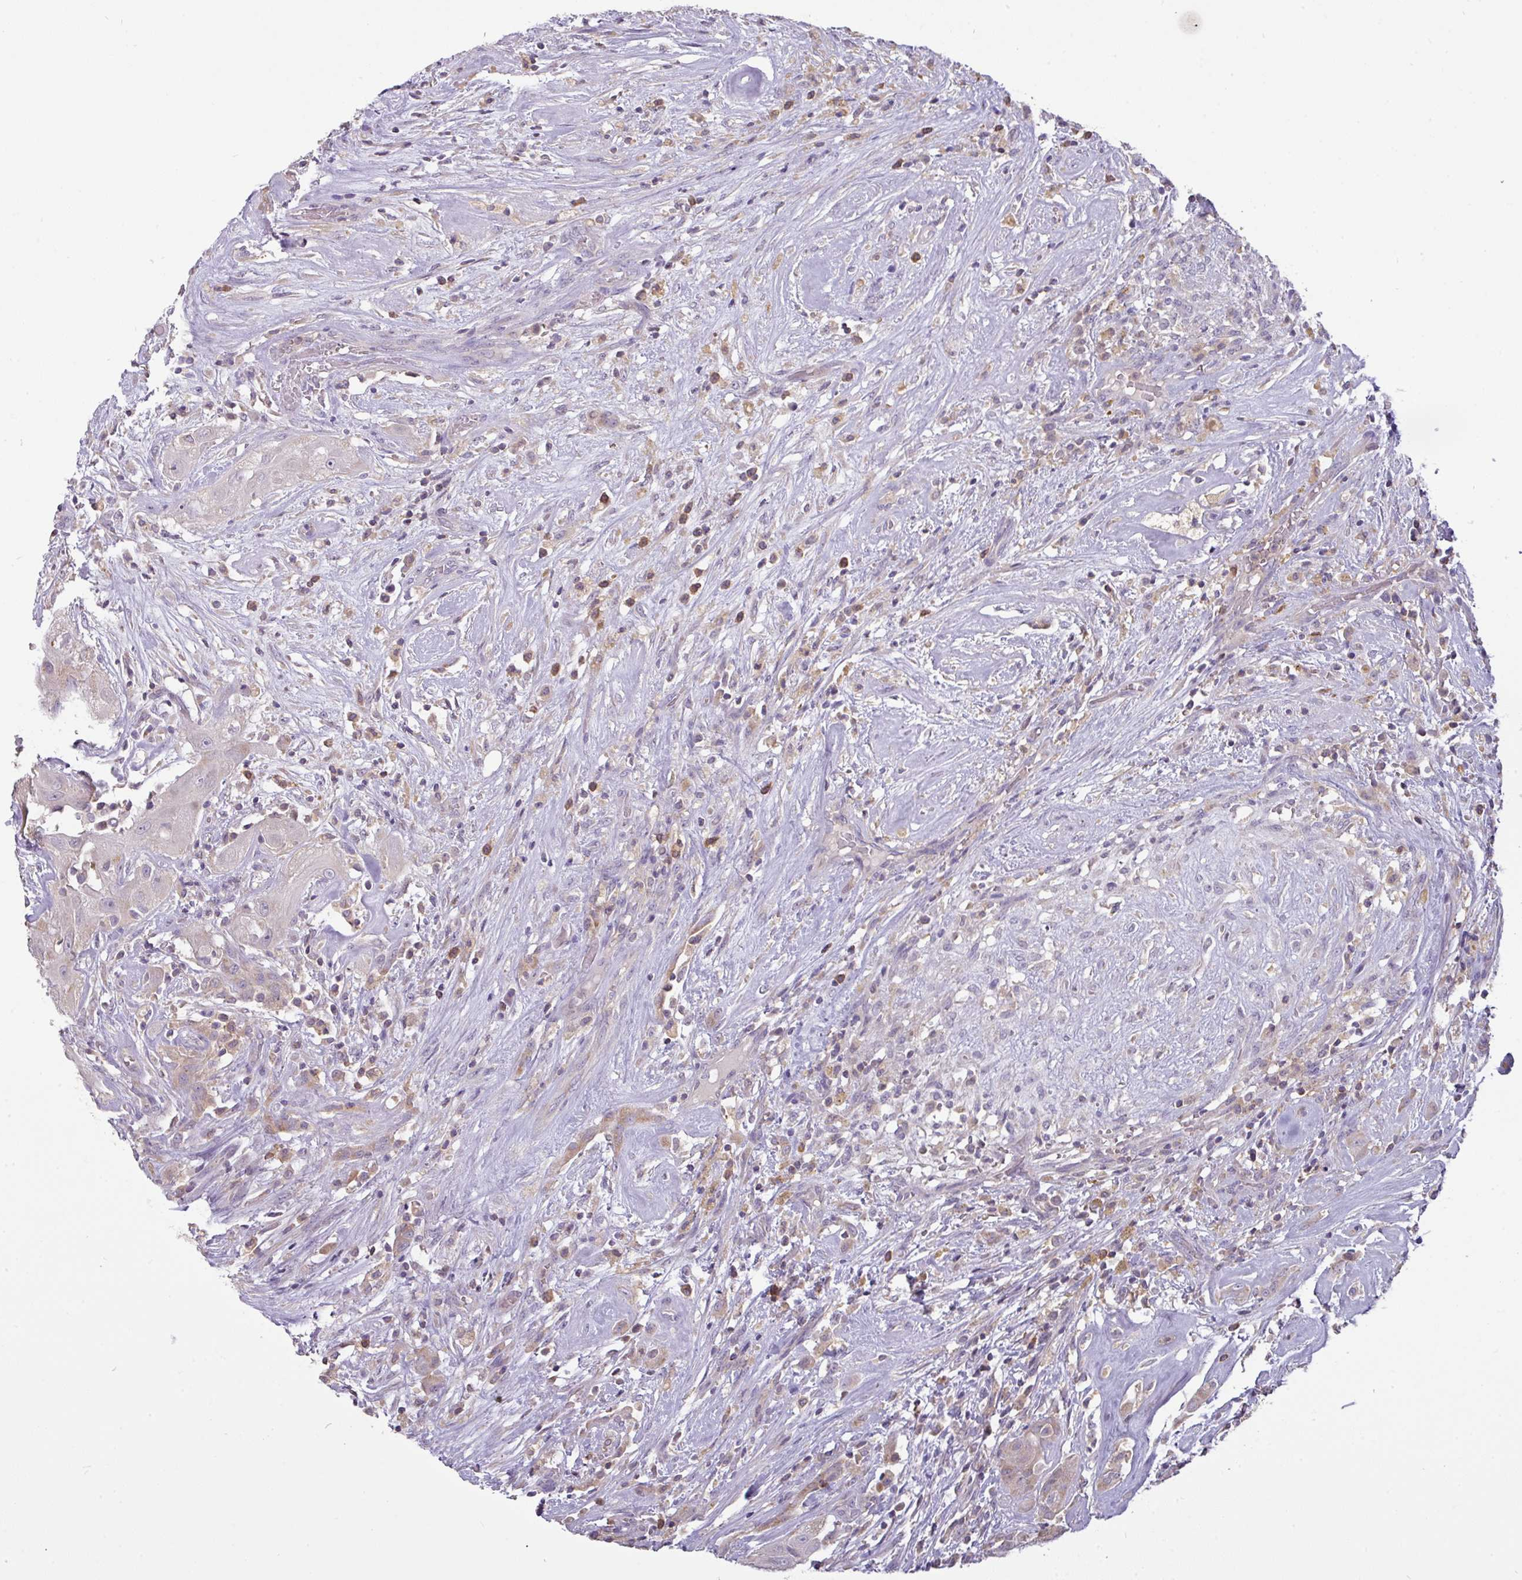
{"staining": {"intensity": "weak", "quantity": "<25%", "location": "cytoplasmic/membranous"}, "tissue": "thyroid cancer", "cell_type": "Tumor cells", "image_type": "cancer", "snomed": [{"axis": "morphology", "description": "Papillary adenocarcinoma, NOS"}, {"axis": "topography", "description": "Thyroid gland"}], "caption": "Human thyroid papillary adenocarcinoma stained for a protein using immunohistochemistry exhibits no expression in tumor cells.", "gene": "TRAPPC1", "patient": {"sex": "female", "age": 59}}